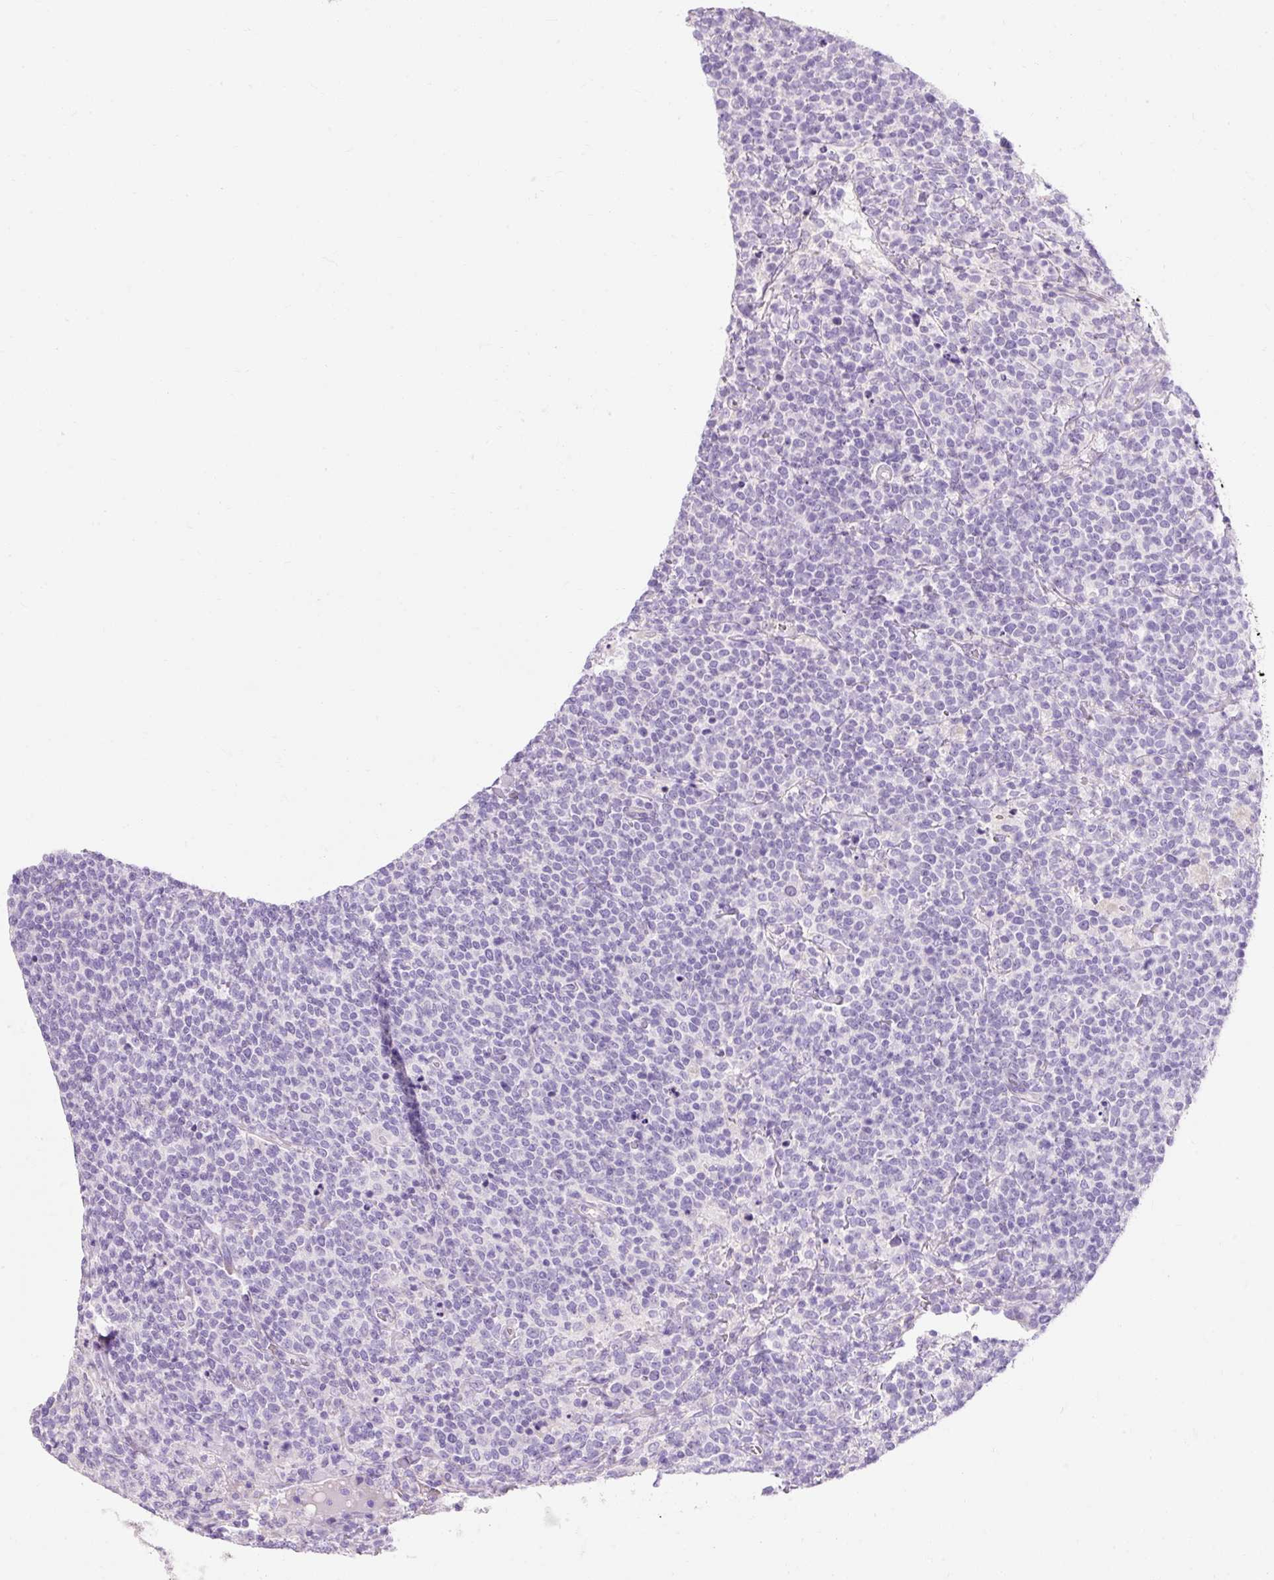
{"staining": {"intensity": "negative", "quantity": "none", "location": "none"}, "tissue": "lymphoma", "cell_type": "Tumor cells", "image_type": "cancer", "snomed": [{"axis": "morphology", "description": "Malignant lymphoma, non-Hodgkin's type, High grade"}, {"axis": "topography", "description": "Lymph node"}], "caption": "High power microscopy photomicrograph of an IHC photomicrograph of lymphoma, revealing no significant staining in tumor cells.", "gene": "TMEM213", "patient": {"sex": "male", "age": 61}}